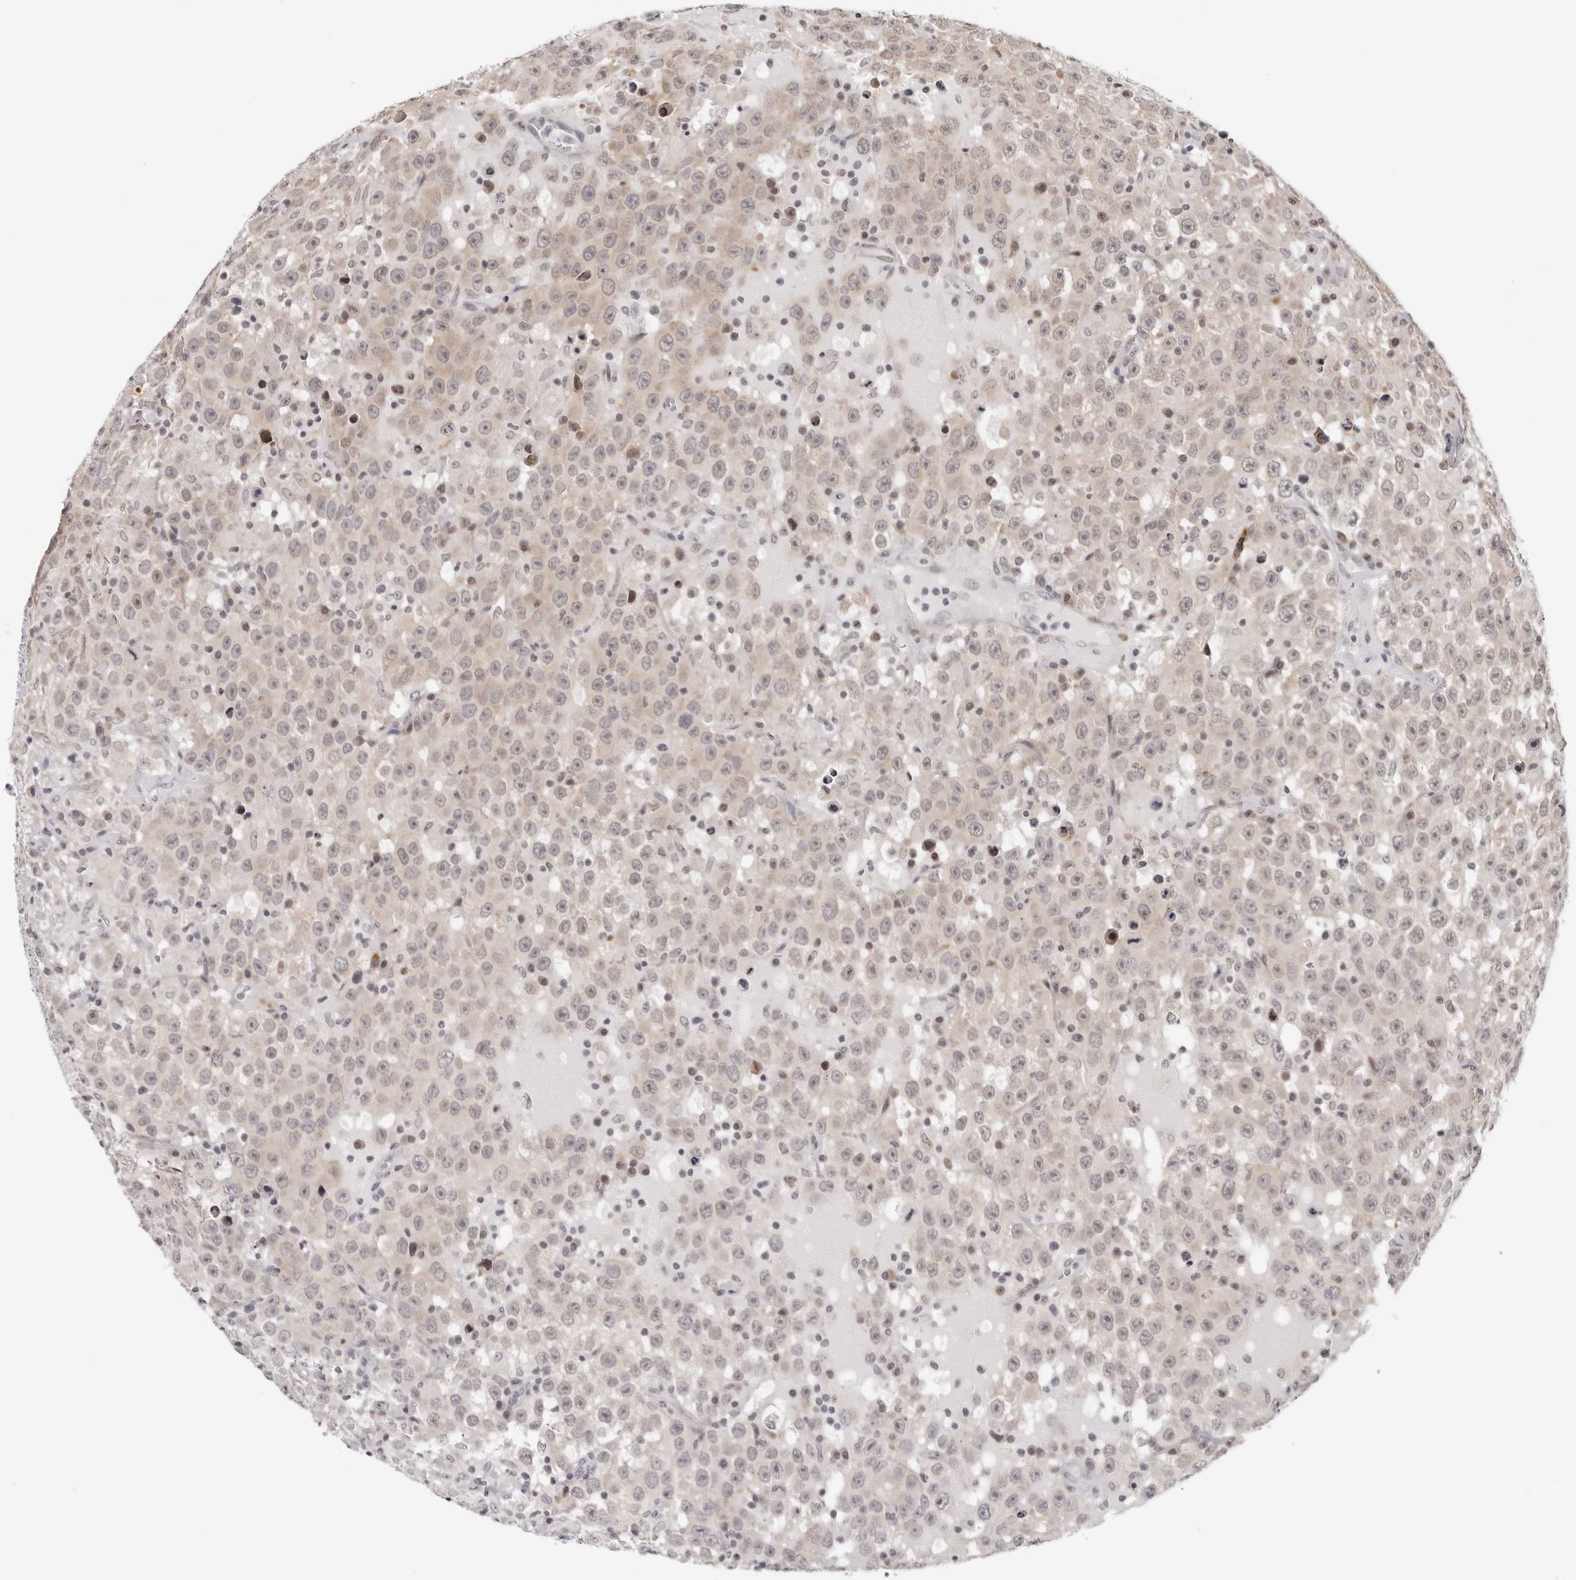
{"staining": {"intensity": "negative", "quantity": "none", "location": "none"}, "tissue": "testis cancer", "cell_type": "Tumor cells", "image_type": "cancer", "snomed": [{"axis": "morphology", "description": "Seminoma, NOS"}, {"axis": "topography", "description": "Testis"}], "caption": "High power microscopy micrograph of an immunohistochemistry (IHC) photomicrograph of seminoma (testis), revealing no significant staining in tumor cells.", "gene": "PRUNE1", "patient": {"sex": "male", "age": 41}}